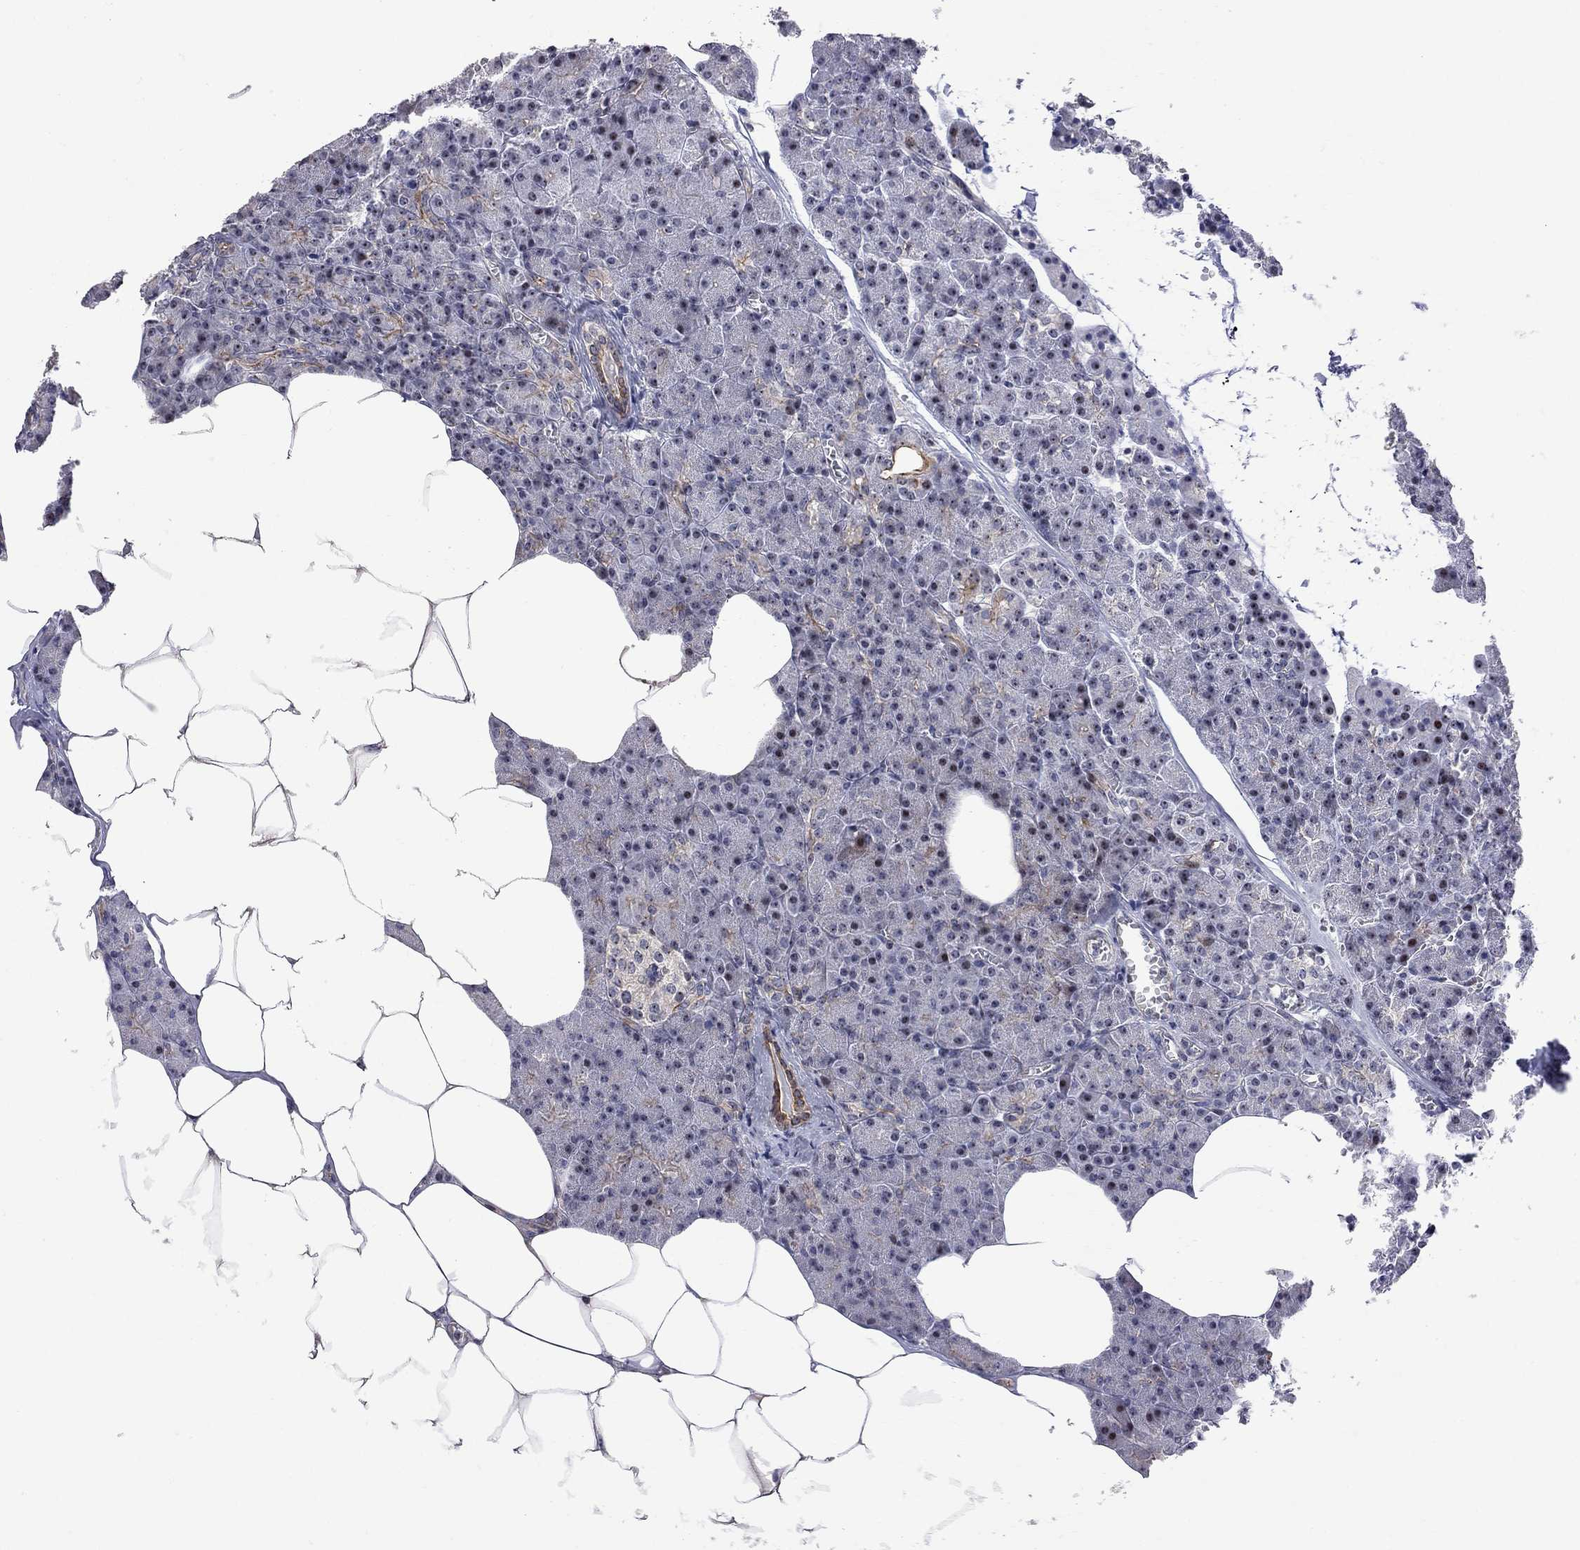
{"staining": {"intensity": "strong", "quantity": "<25%", "location": "nuclear"}, "tissue": "pancreas", "cell_type": "Exocrine glandular cells", "image_type": "normal", "snomed": [{"axis": "morphology", "description": "Normal tissue, NOS"}, {"axis": "topography", "description": "Pancreas"}], "caption": "This histopathology image demonstrates immunohistochemistry staining of benign pancreas, with medium strong nuclear expression in about <25% of exocrine glandular cells.", "gene": "DHX33", "patient": {"sex": "female", "age": 45}}